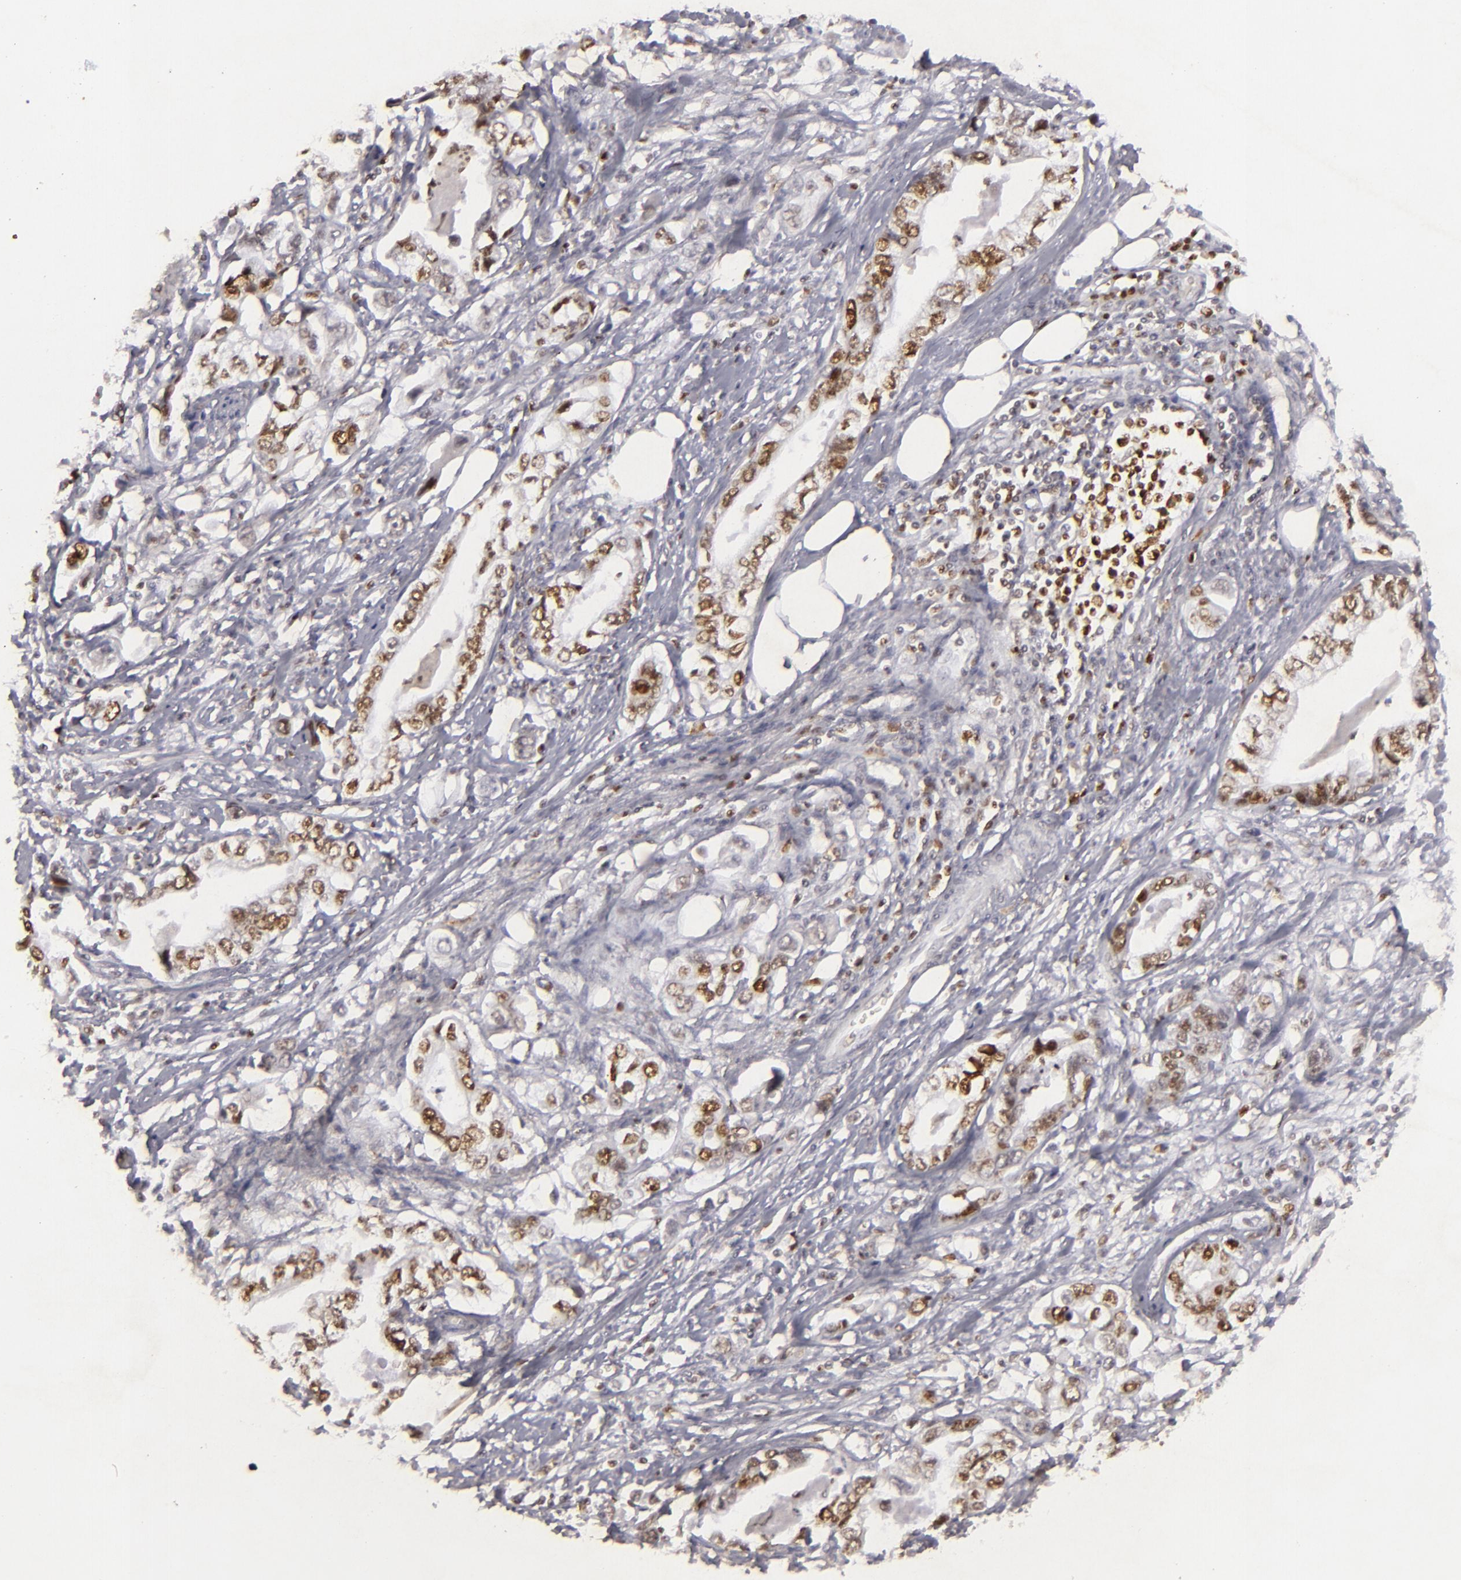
{"staining": {"intensity": "strong", "quantity": ">75%", "location": "nuclear"}, "tissue": "stomach cancer", "cell_type": "Tumor cells", "image_type": "cancer", "snomed": [{"axis": "morphology", "description": "Adenocarcinoma, NOS"}, {"axis": "topography", "description": "Pancreas"}, {"axis": "topography", "description": "Stomach, upper"}], "caption": "Adenocarcinoma (stomach) stained with IHC reveals strong nuclear staining in approximately >75% of tumor cells.", "gene": "FEN1", "patient": {"sex": "male", "age": 77}}